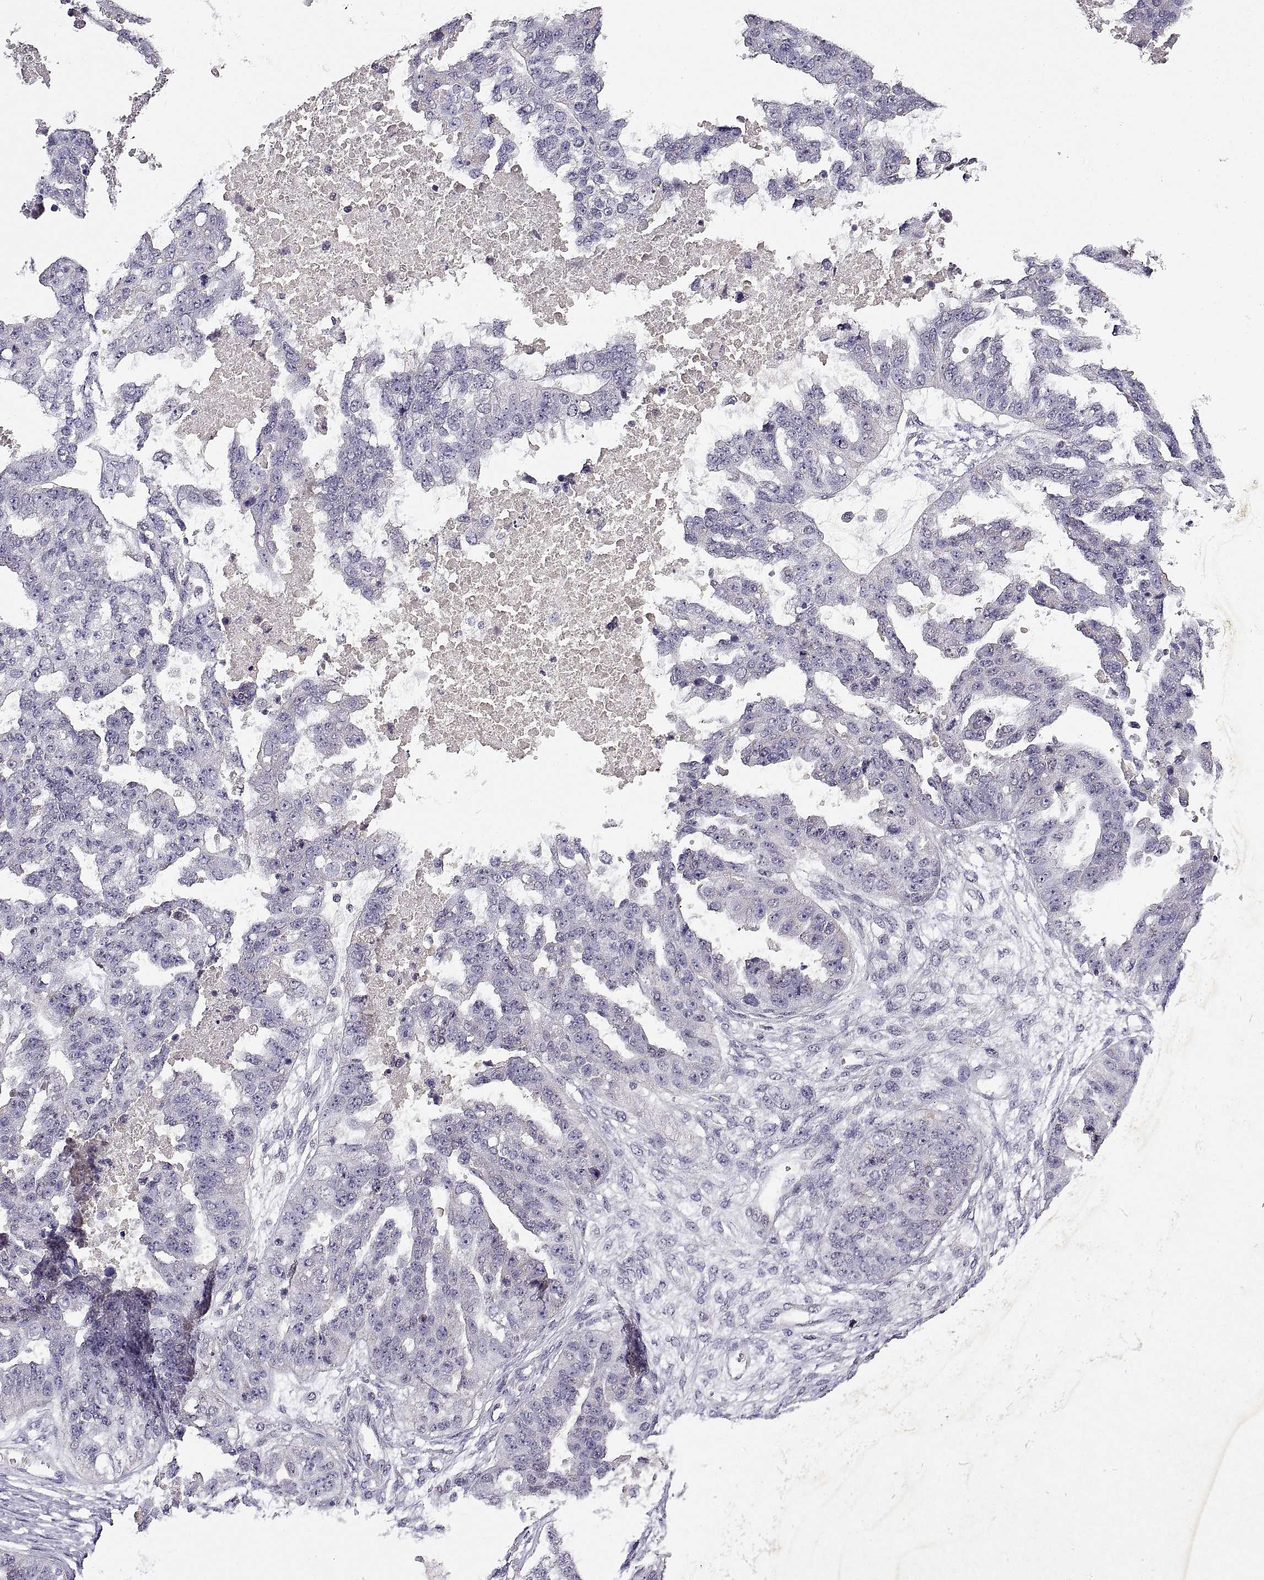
{"staining": {"intensity": "negative", "quantity": "none", "location": "none"}, "tissue": "ovarian cancer", "cell_type": "Tumor cells", "image_type": "cancer", "snomed": [{"axis": "morphology", "description": "Cystadenocarcinoma, serous, NOS"}, {"axis": "topography", "description": "Ovary"}], "caption": "High power microscopy histopathology image of an immunohistochemistry image of ovarian serous cystadenocarcinoma, revealing no significant staining in tumor cells.", "gene": "ADAM11", "patient": {"sex": "female", "age": 58}}